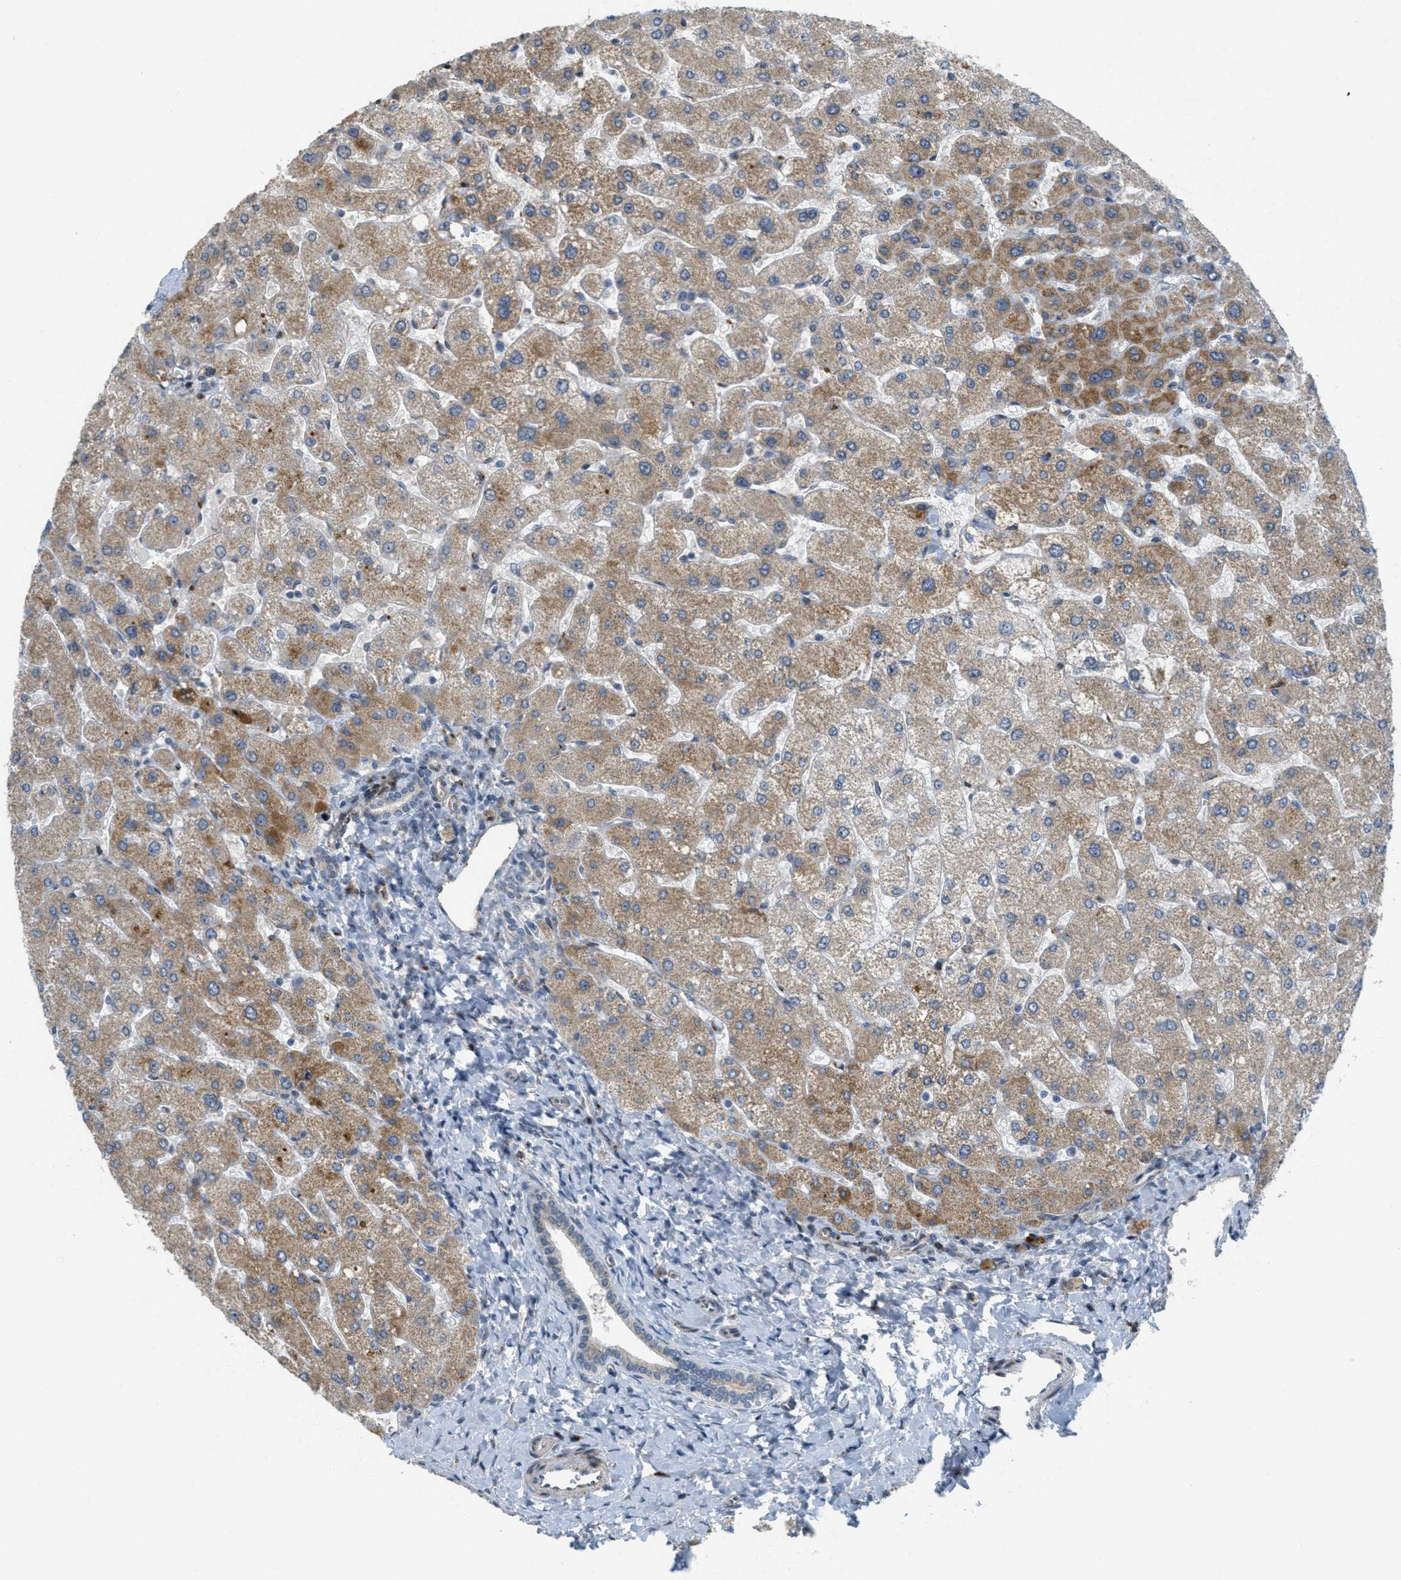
{"staining": {"intensity": "weak", "quantity": "<25%", "location": "cytoplasmic/membranous"}, "tissue": "liver", "cell_type": "Cholangiocytes", "image_type": "normal", "snomed": [{"axis": "morphology", "description": "Normal tissue, NOS"}, {"axis": "topography", "description": "Liver"}], "caption": "IHC image of unremarkable liver: human liver stained with DAB exhibits no significant protein expression in cholangiocytes.", "gene": "ZFPL1", "patient": {"sex": "male", "age": 55}}